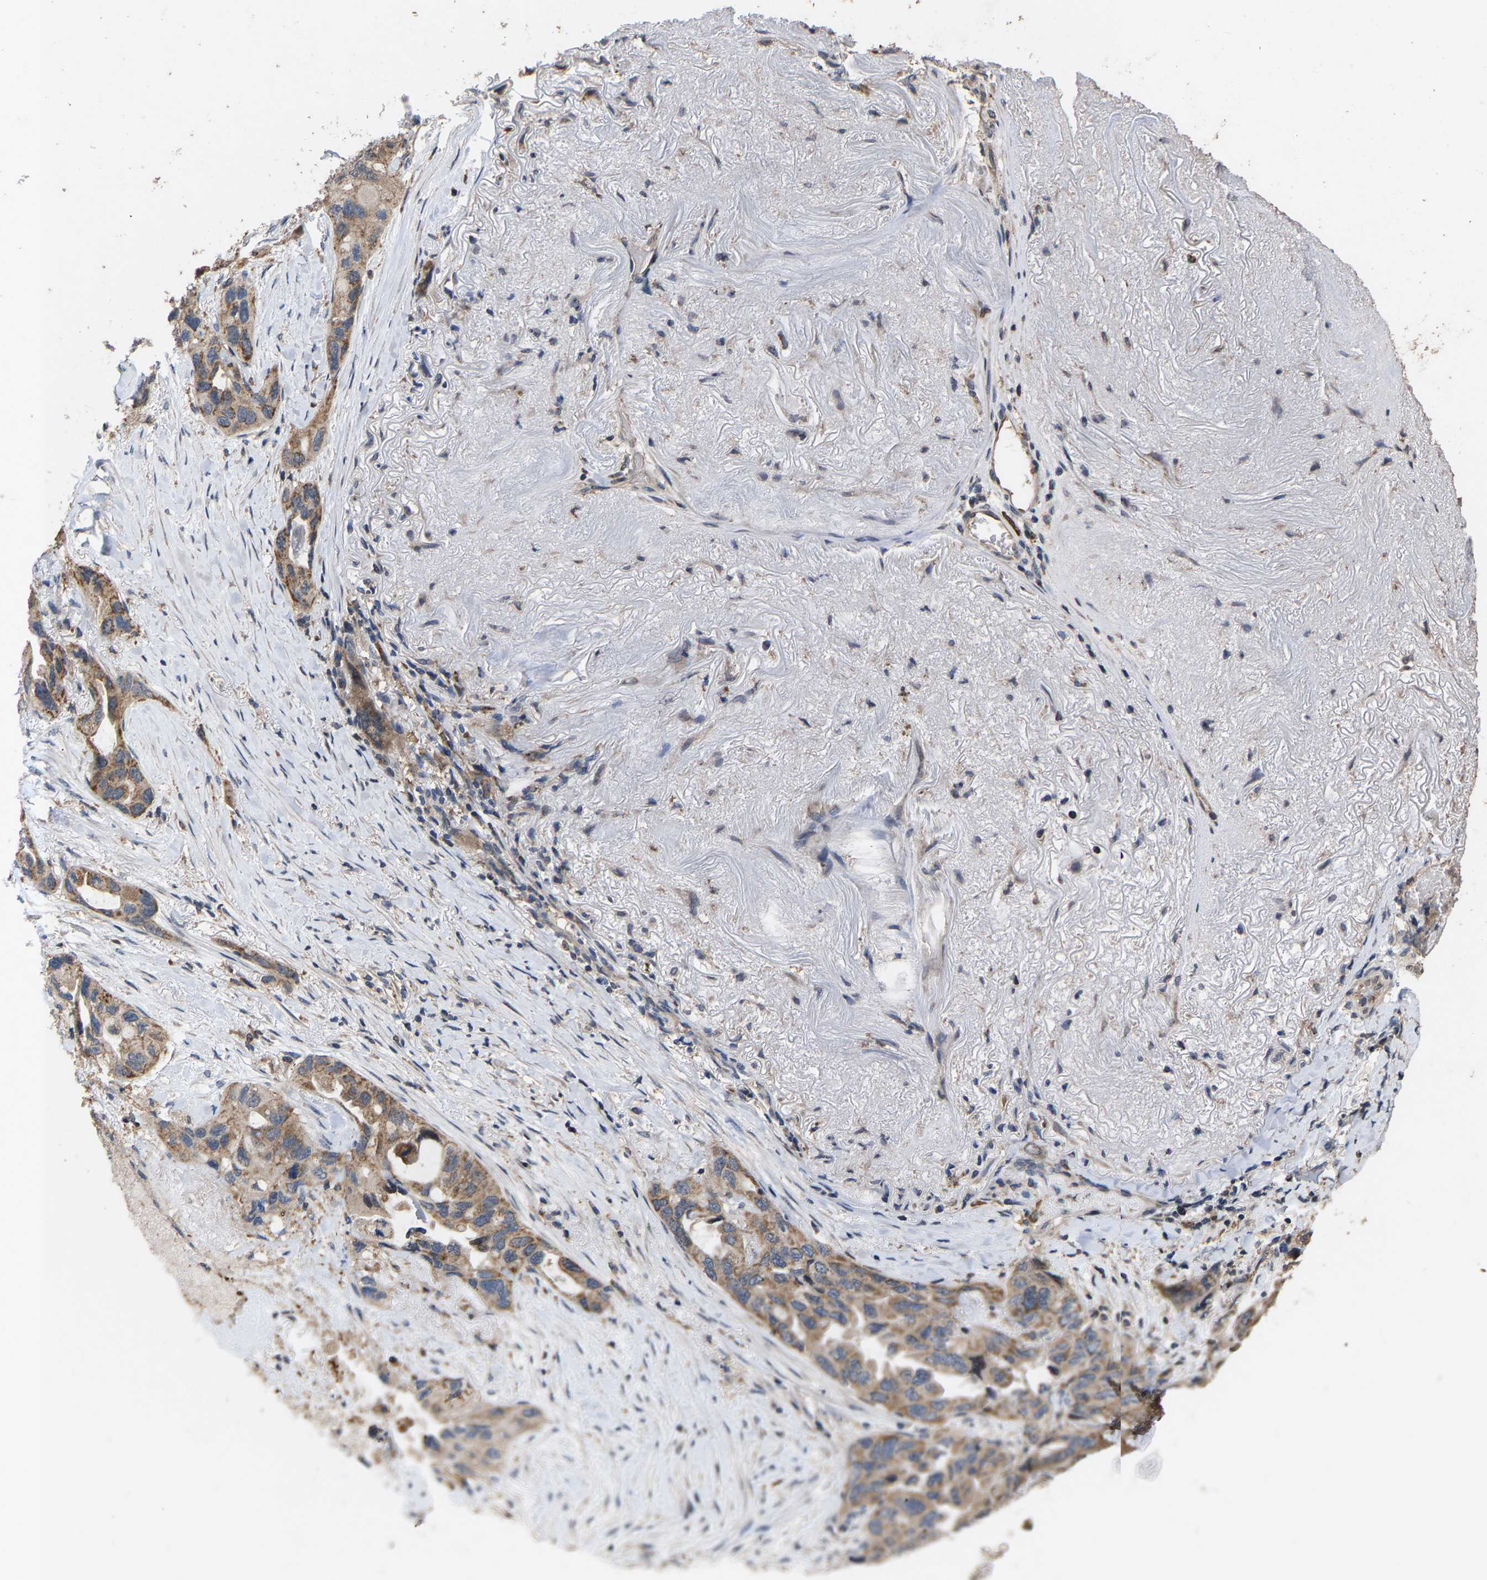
{"staining": {"intensity": "moderate", "quantity": ">75%", "location": "cytoplasmic/membranous"}, "tissue": "lung cancer", "cell_type": "Tumor cells", "image_type": "cancer", "snomed": [{"axis": "morphology", "description": "Squamous cell carcinoma, NOS"}, {"axis": "topography", "description": "Lung"}], "caption": "Moderate cytoplasmic/membranous staining for a protein is seen in about >75% of tumor cells of lung cancer (squamous cell carcinoma) using immunohistochemistry (IHC).", "gene": "TDRKH", "patient": {"sex": "female", "age": 73}}